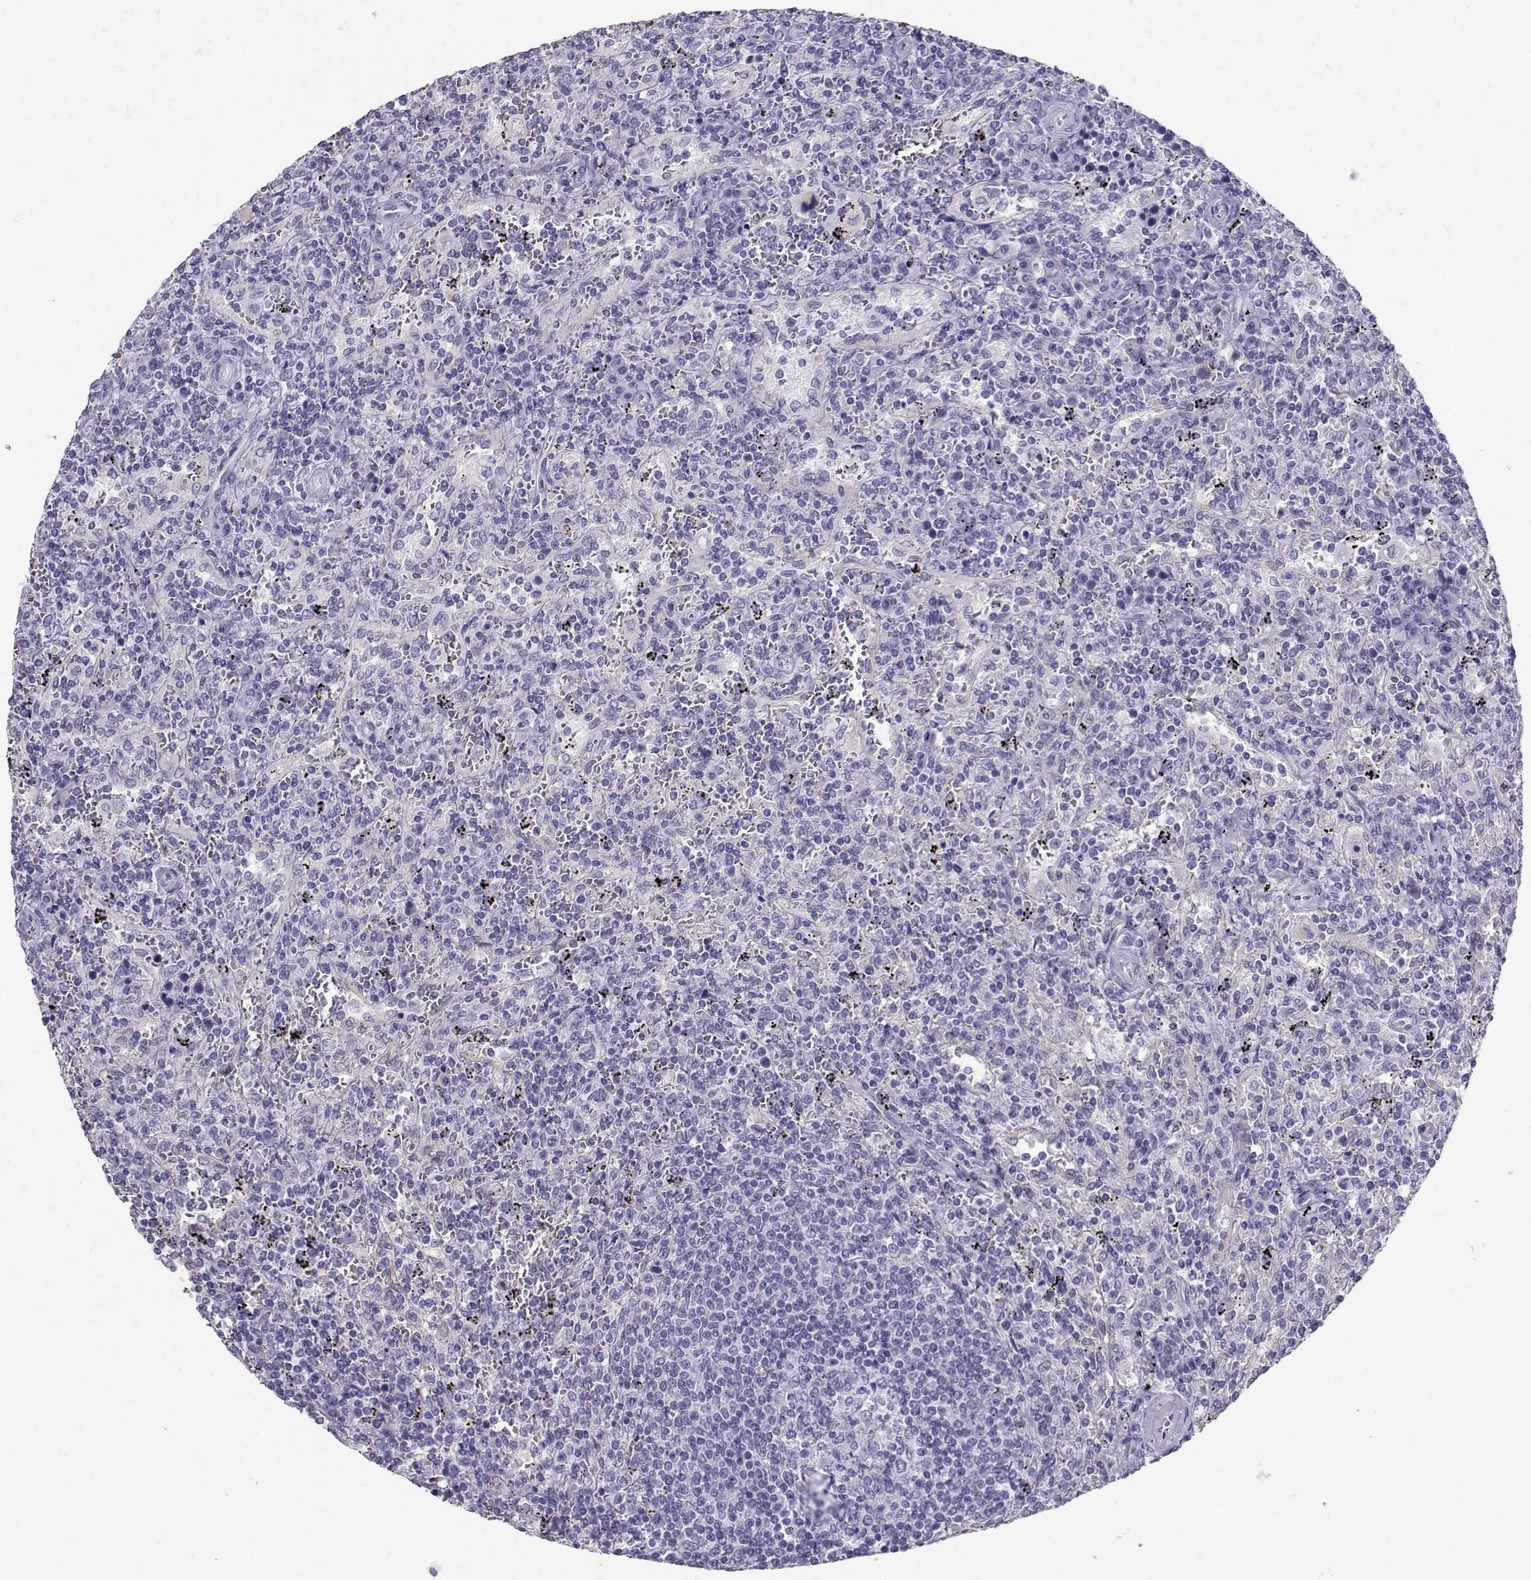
{"staining": {"intensity": "negative", "quantity": "none", "location": "none"}, "tissue": "lymphoma", "cell_type": "Tumor cells", "image_type": "cancer", "snomed": [{"axis": "morphology", "description": "Malignant lymphoma, non-Hodgkin's type, Low grade"}, {"axis": "topography", "description": "Spleen"}], "caption": "High power microscopy micrograph of an immunohistochemistry (IHC) image of lymphoma, revealing no significant expression in tumor cells. (DAB (3,3'-diaminobenzidine) immunohistochemistry (IHC), high magnification).", "gene": "CLUL1", "patient": {"sex": "male", "age": 62}}